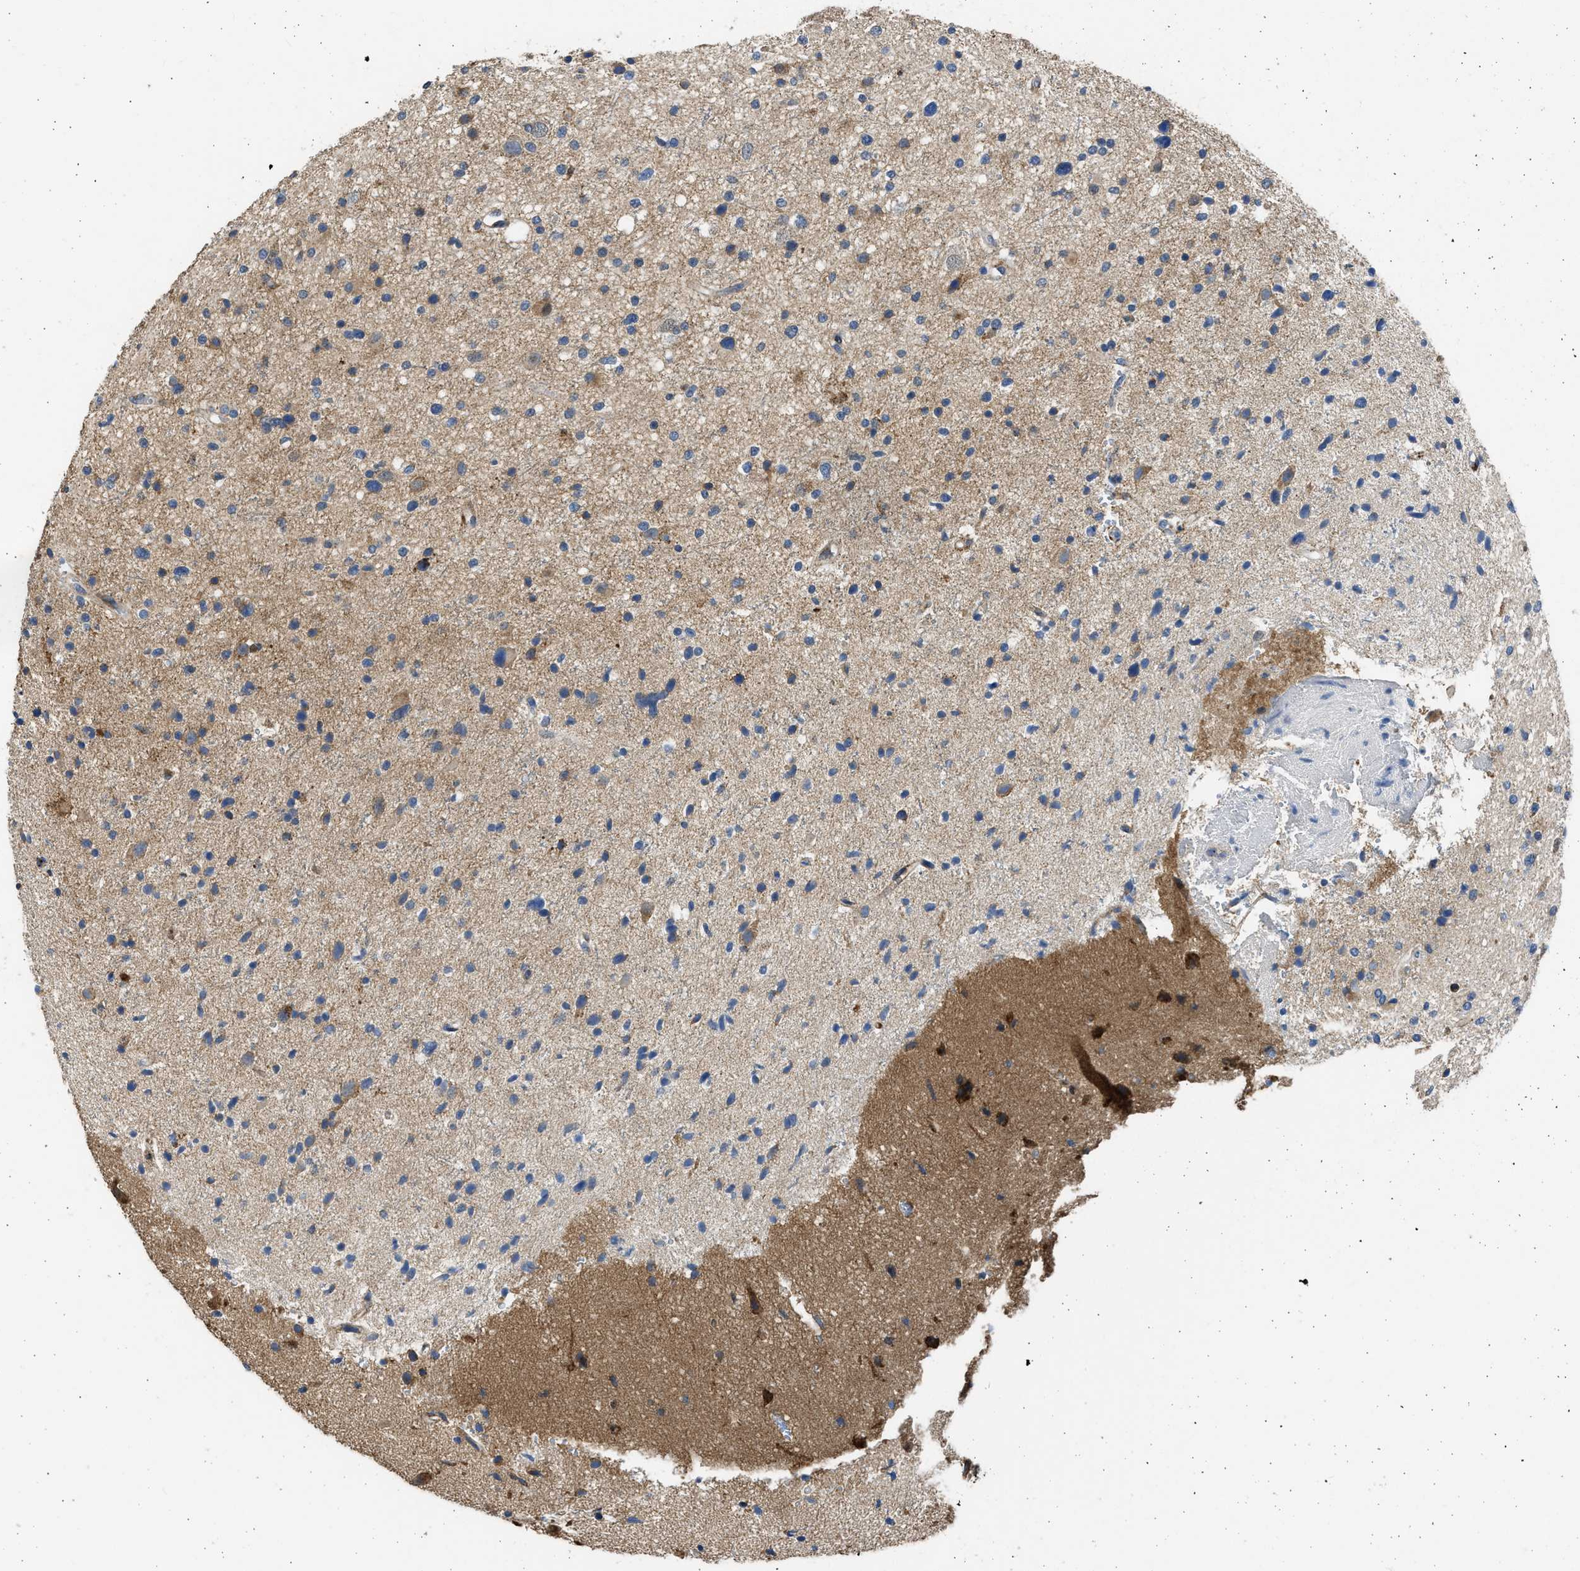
{"staining": {"intensity": "weak", "quantity": "25%-75%", "location": "cytoplasmic/membranous"}, "tissue": "glioma", "cell_type": "Tumor cells", "image_type": "cancer", "snomed": [{"axis": "morphology", "description": "Glioma, malignant, High grade"}, {"axis": "topography", "description": "Brain"}], "caption": "Protein staining of high-grade glioma (malignant) tissue shows weak cytoplasmic/membranous expression in approximately 25%-75% of tumor cells. The staining was performed using DAB, with brown indicating positive protein expression. Nuclei are stained blue with hematoxylin.", "gene": "PLD2", "patient": {"sex": "male", "age": 33}}